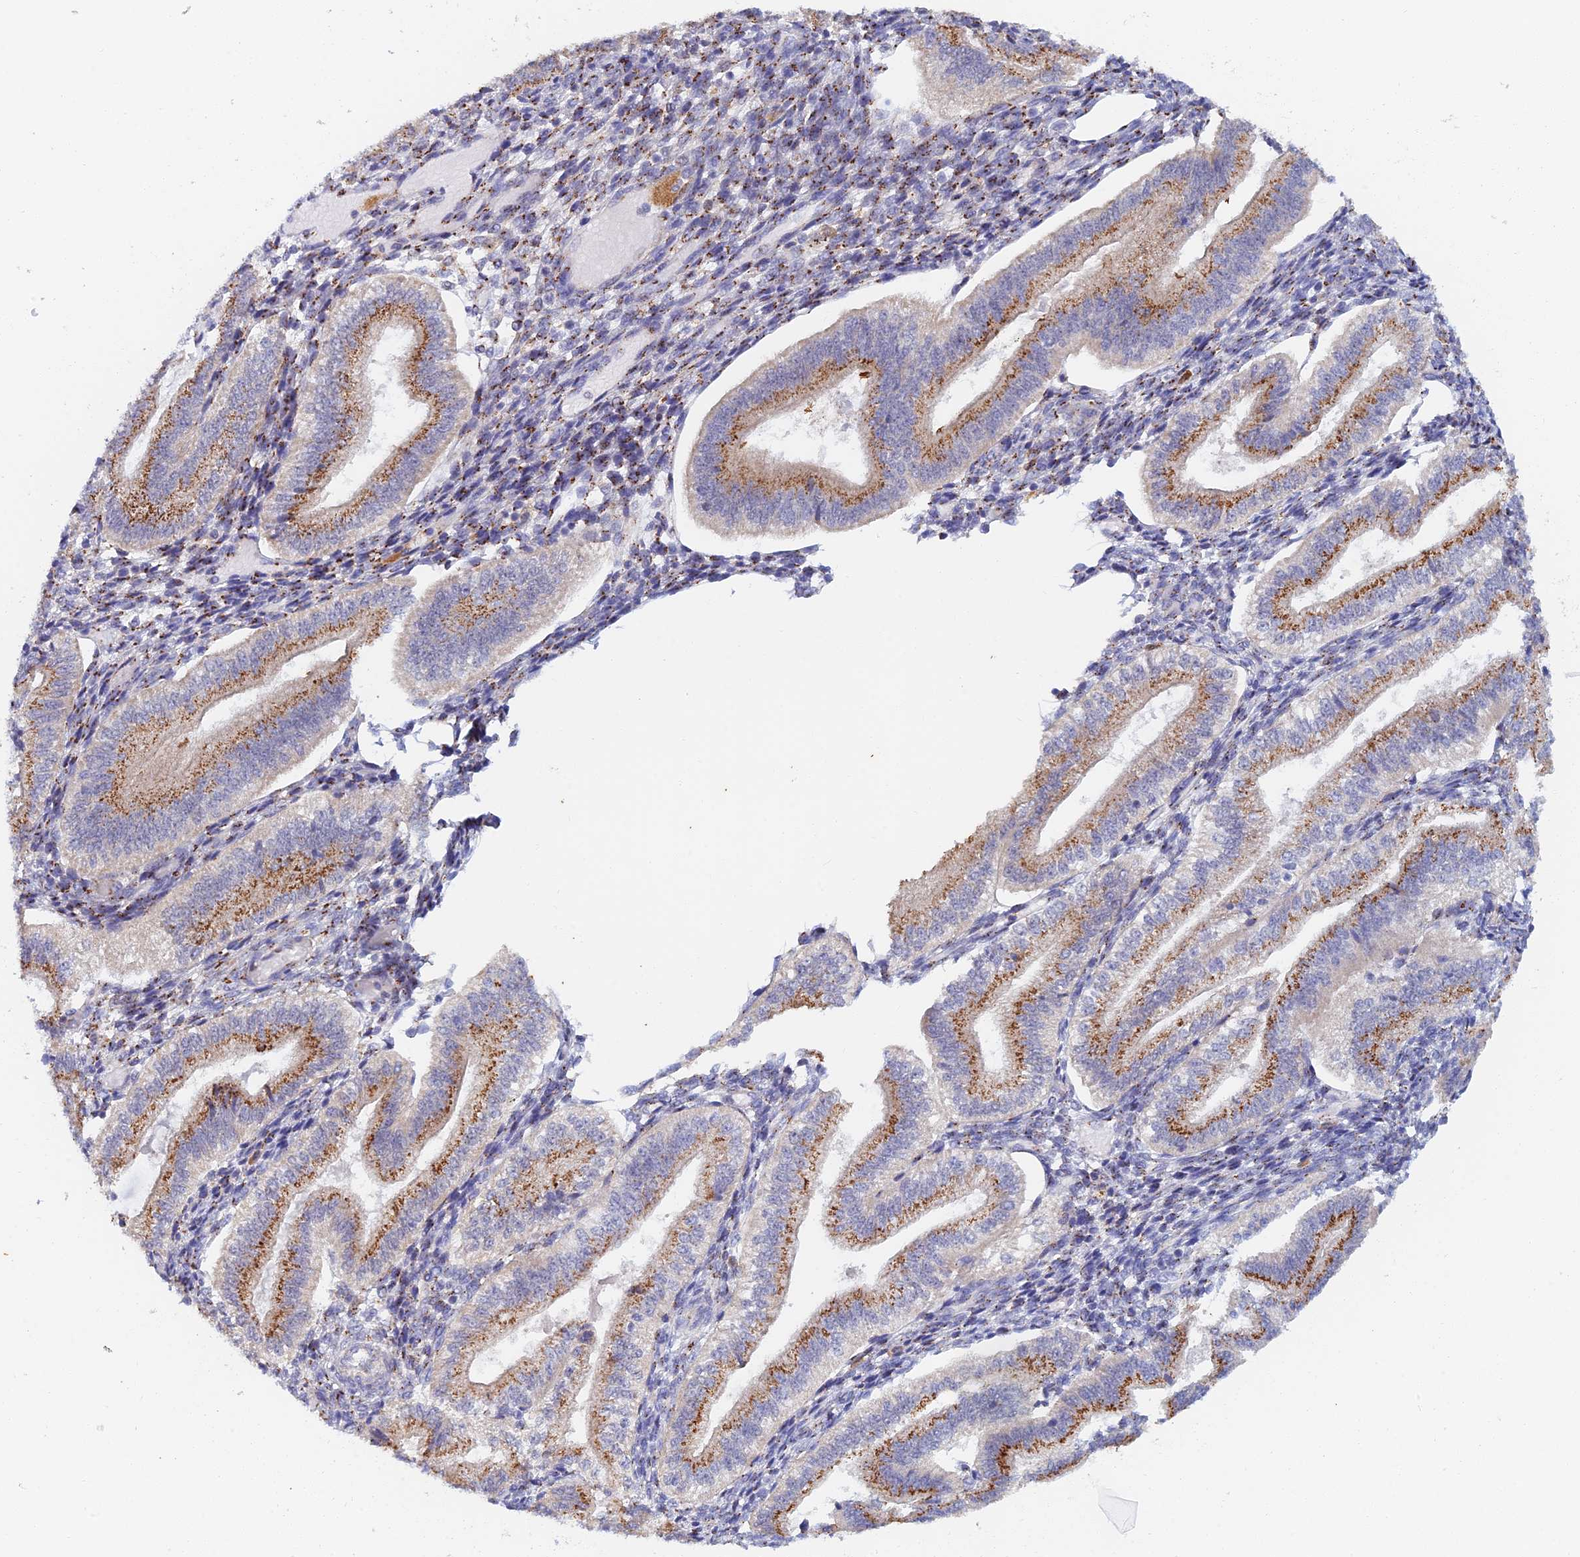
{"staining": {"intensity": "strong", "quantity": "25%-75%", "location": "cytoplasmic/membranous"}, "tissue": "endometrium", "cell_type": "Cells in endometrial stroma", "image_type": "normal", "snomed": [{"axis": "morphology", "description": "Normal tissue, NOS"}, {"axis": "topography", "description": "Endometrium"}], "caption": "High-magnification brightfield microscopy of unremarkable endometrium stained with DAB (3,3'-diaminobenzidine) (brown) and counterstained with hematoxylin (blue). cells in endometrial stroma exhibit strong cytoplasmic/membranous positivity is appreciated in approximately25%-75% of cells.", "gene": "SLC24A3", "patient": {"sex": "female", "age": 34}}